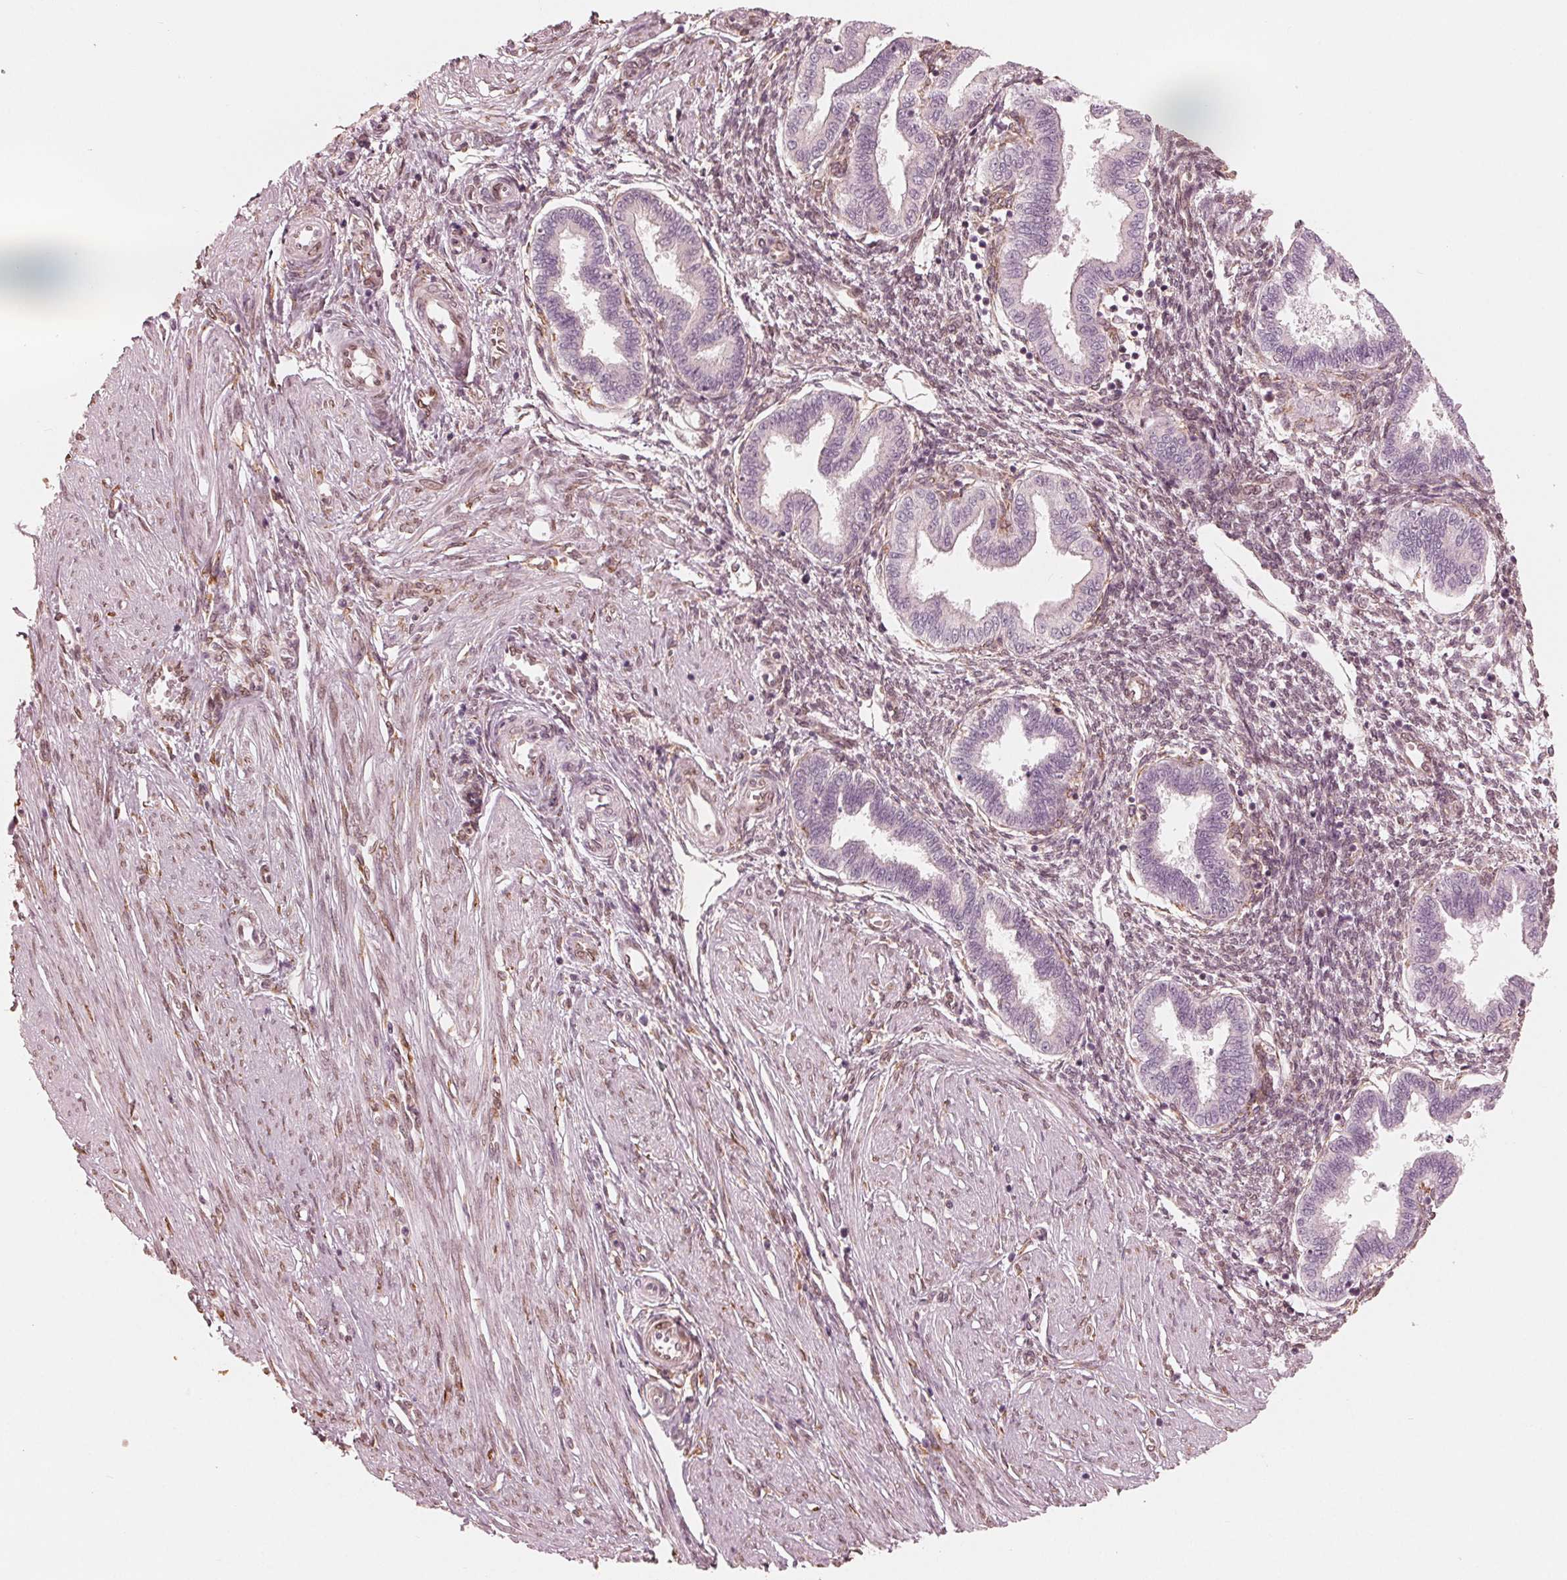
{"staining": {"intensity": "moderate", "quantity": "25%-75%", "location": "cytoplasmic/membranous"}, "tissue": "endometrium", "cell_type": "Cells in endometrial stroma", "image_type": "normal", "snomed": [{"axis": "morphology", "description": "Normal tissue, NOS"}, {"axis": "topography", "description": "Endometrium"}], "caption": "Cells in endometrial stroma demonstrate medium levels of moderate cytoplasmic/membranous expression in approximately 25%-75% of cells in unremarkable human endometrium.", "gene": "IKBIP", "patient": {"sex": "female", "age": 33}}